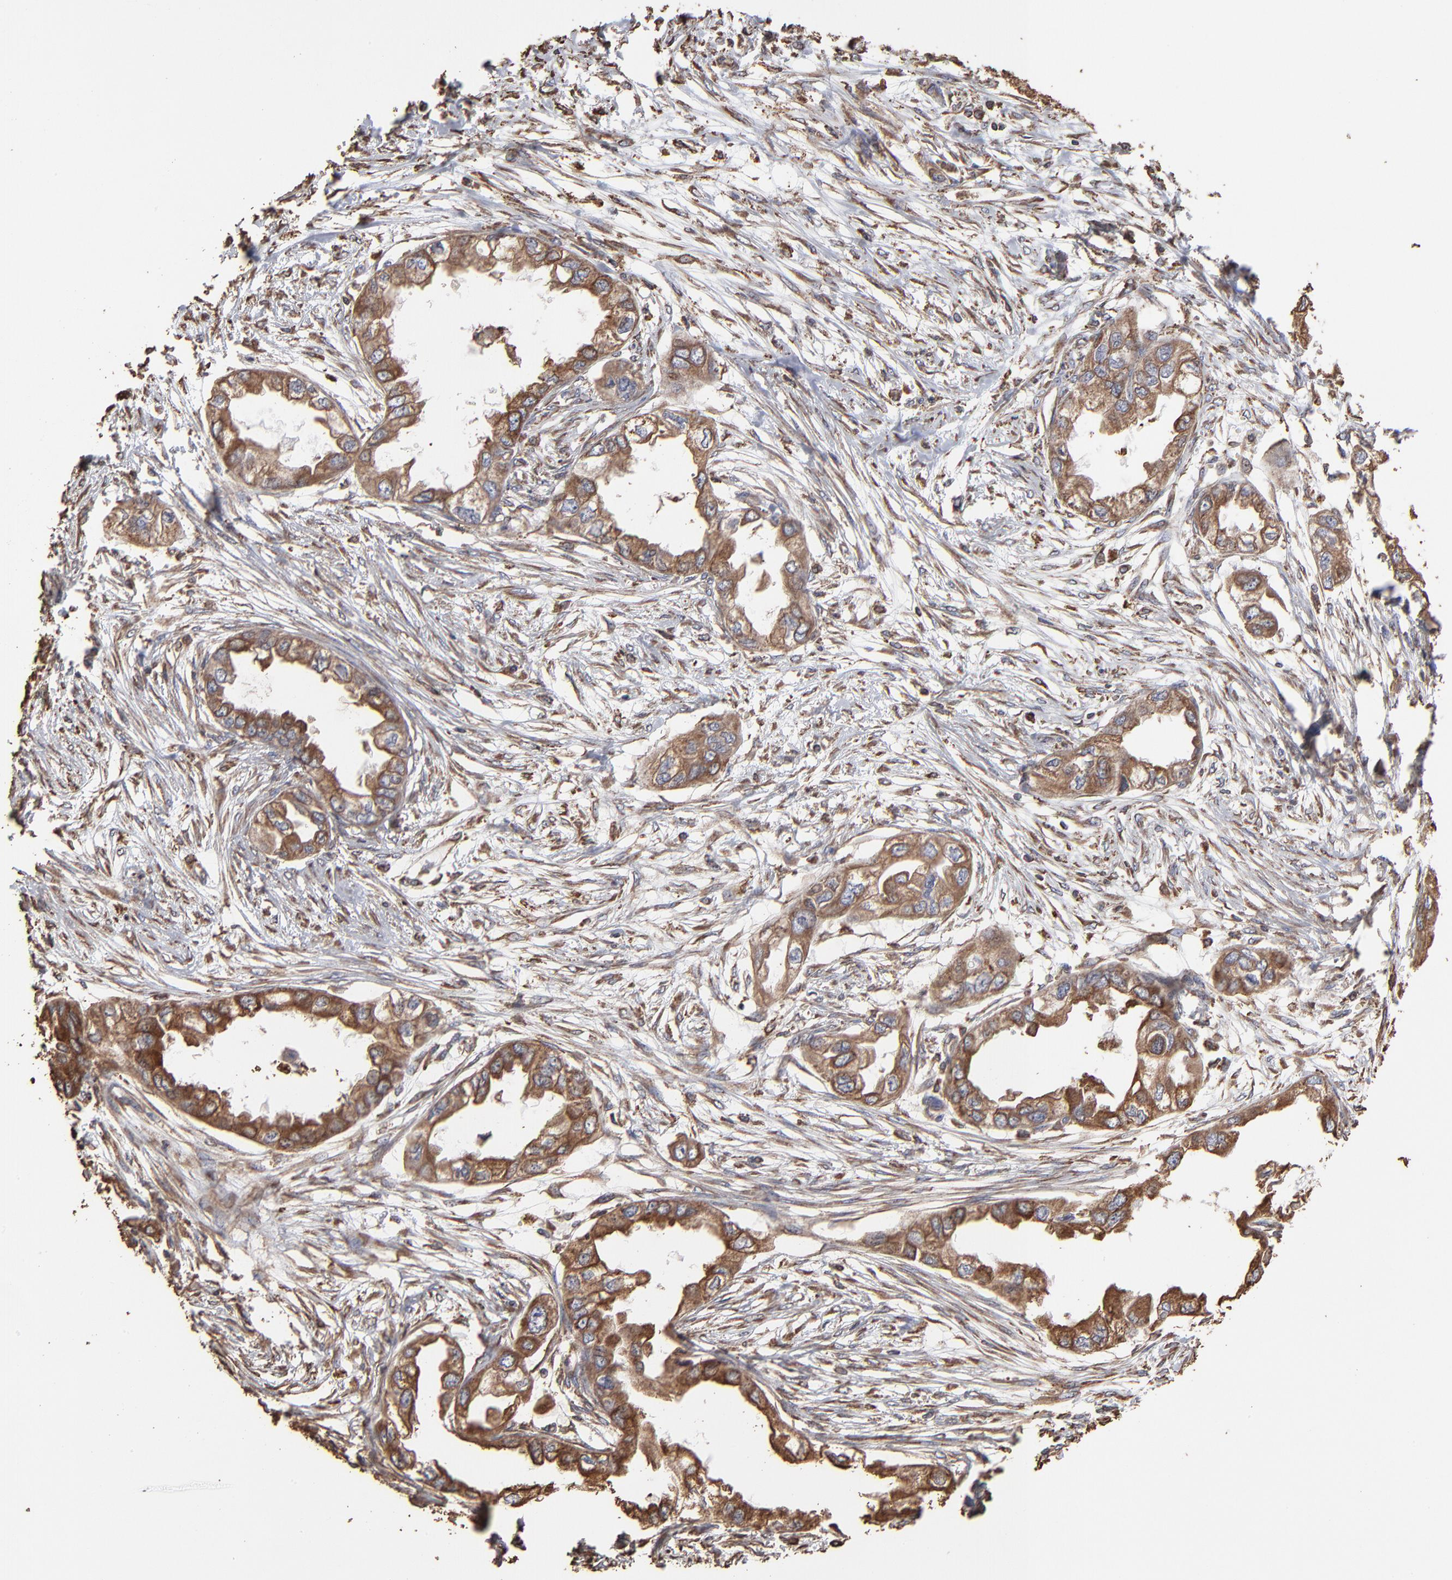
{"staining": {"intensity": "moderate", "quantity": ">75%", "location": "cytoplasmic/membranous"}, "tissue": "endometrial cancer", "cell_type": "Tumor cells", "image_type": "cancer", "snomed": [{"axis": "morphology", "description": "Adenocarcinoma, NOS"}, {"axis": "topography", "description": "Endometrium"}], "caption": "Immunohistochemical staining of human adenocarcinoma (endometrial) exhibits medium levels of moderate cytoplasmic/membranous expression in about >75% of tumor cells. The staining is performed using DAB brown chromogen to label protein expression. The nuclei are counter-stained blue using hematoxylin.", "gene": "PDIA3", "patient": {"sex": "female", "age": 67}}